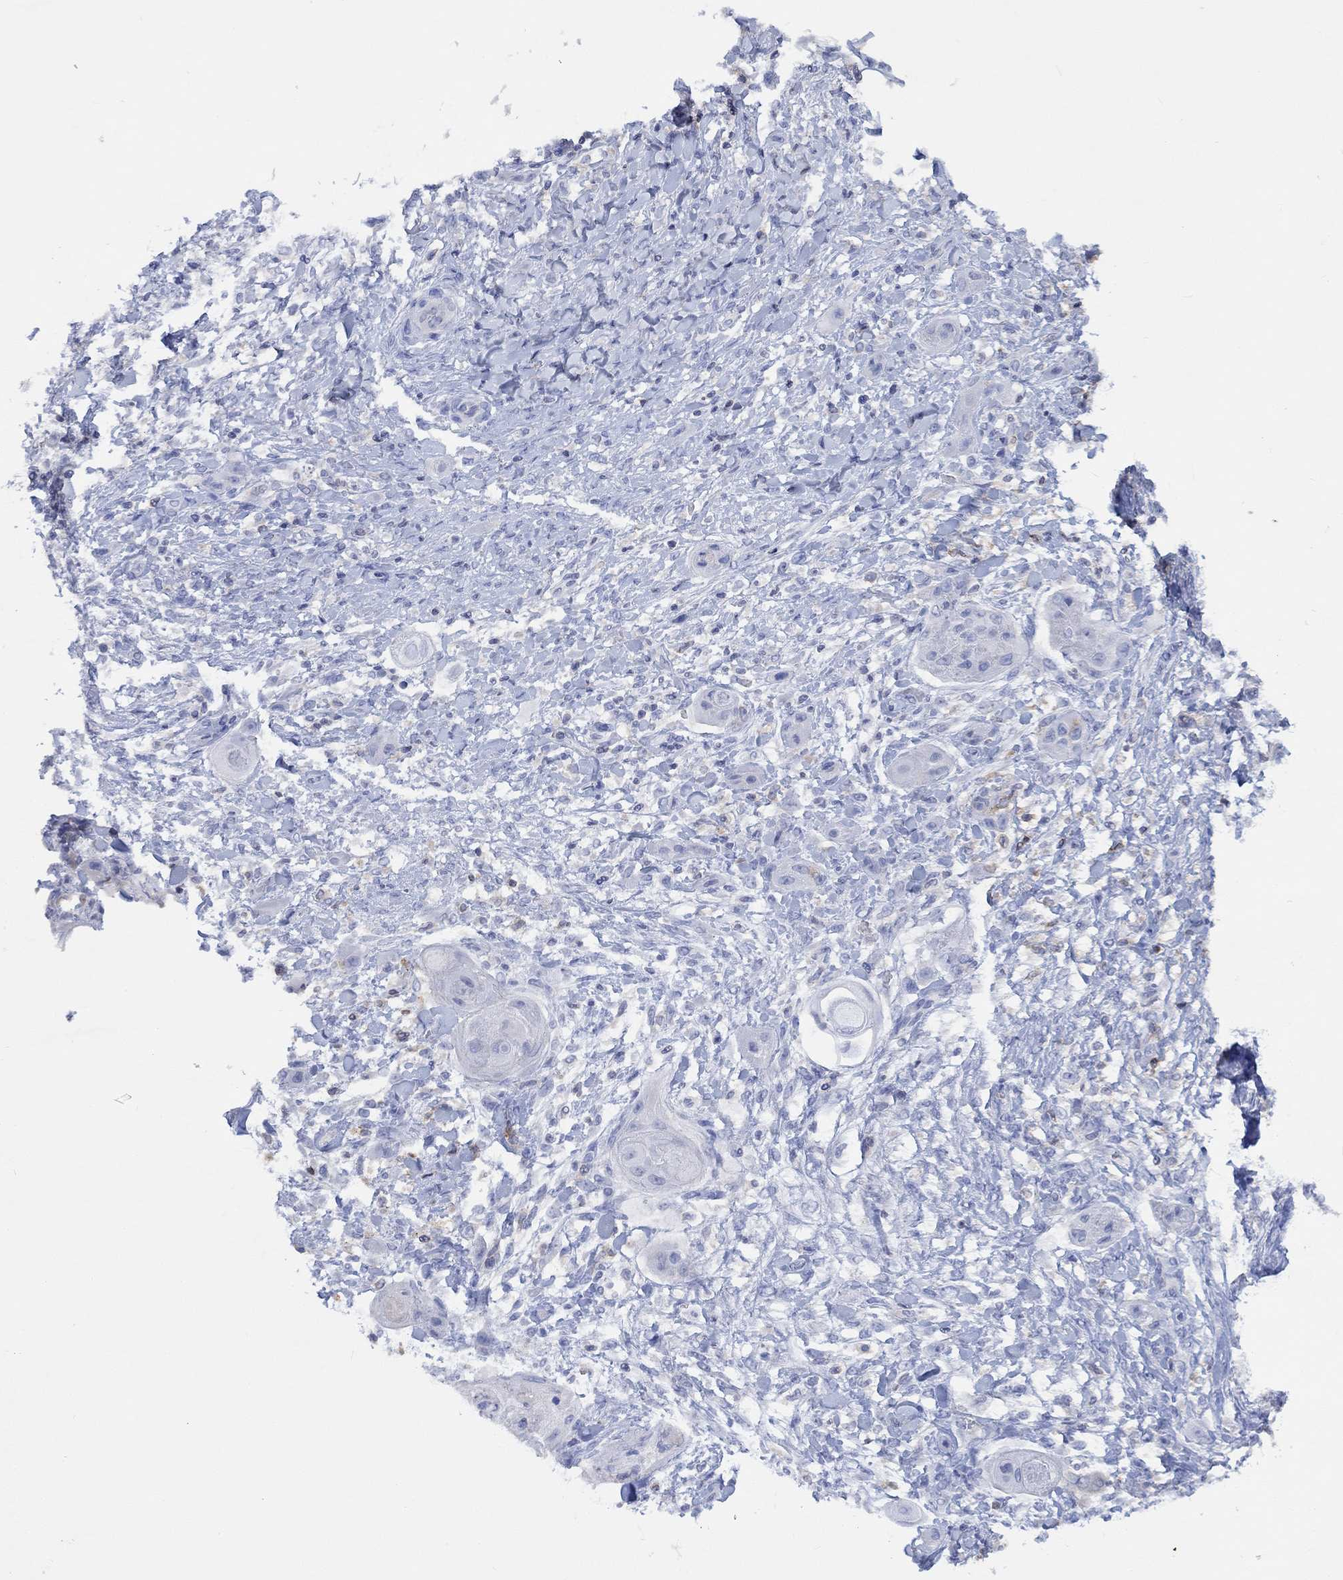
{"staining": {"intensity": "negative", "quantity": "none", "location": "none"}, "tissue": "skin cancer", "cell_type": "Tumor cells", "image_type": "cancer", "snomed": [{"axis": "morphology", "description": "Squamous cell carcinoma, NOS"}, {"axis": "topography", "description": "Skin"}], "caption": "Human squamous cell carcinoma (skin) stained for a protein using immunohistochemistry reveals no expression in tumor cells.", "gene": "GCM1", "patient": {"sex": "male", "age": 62}}